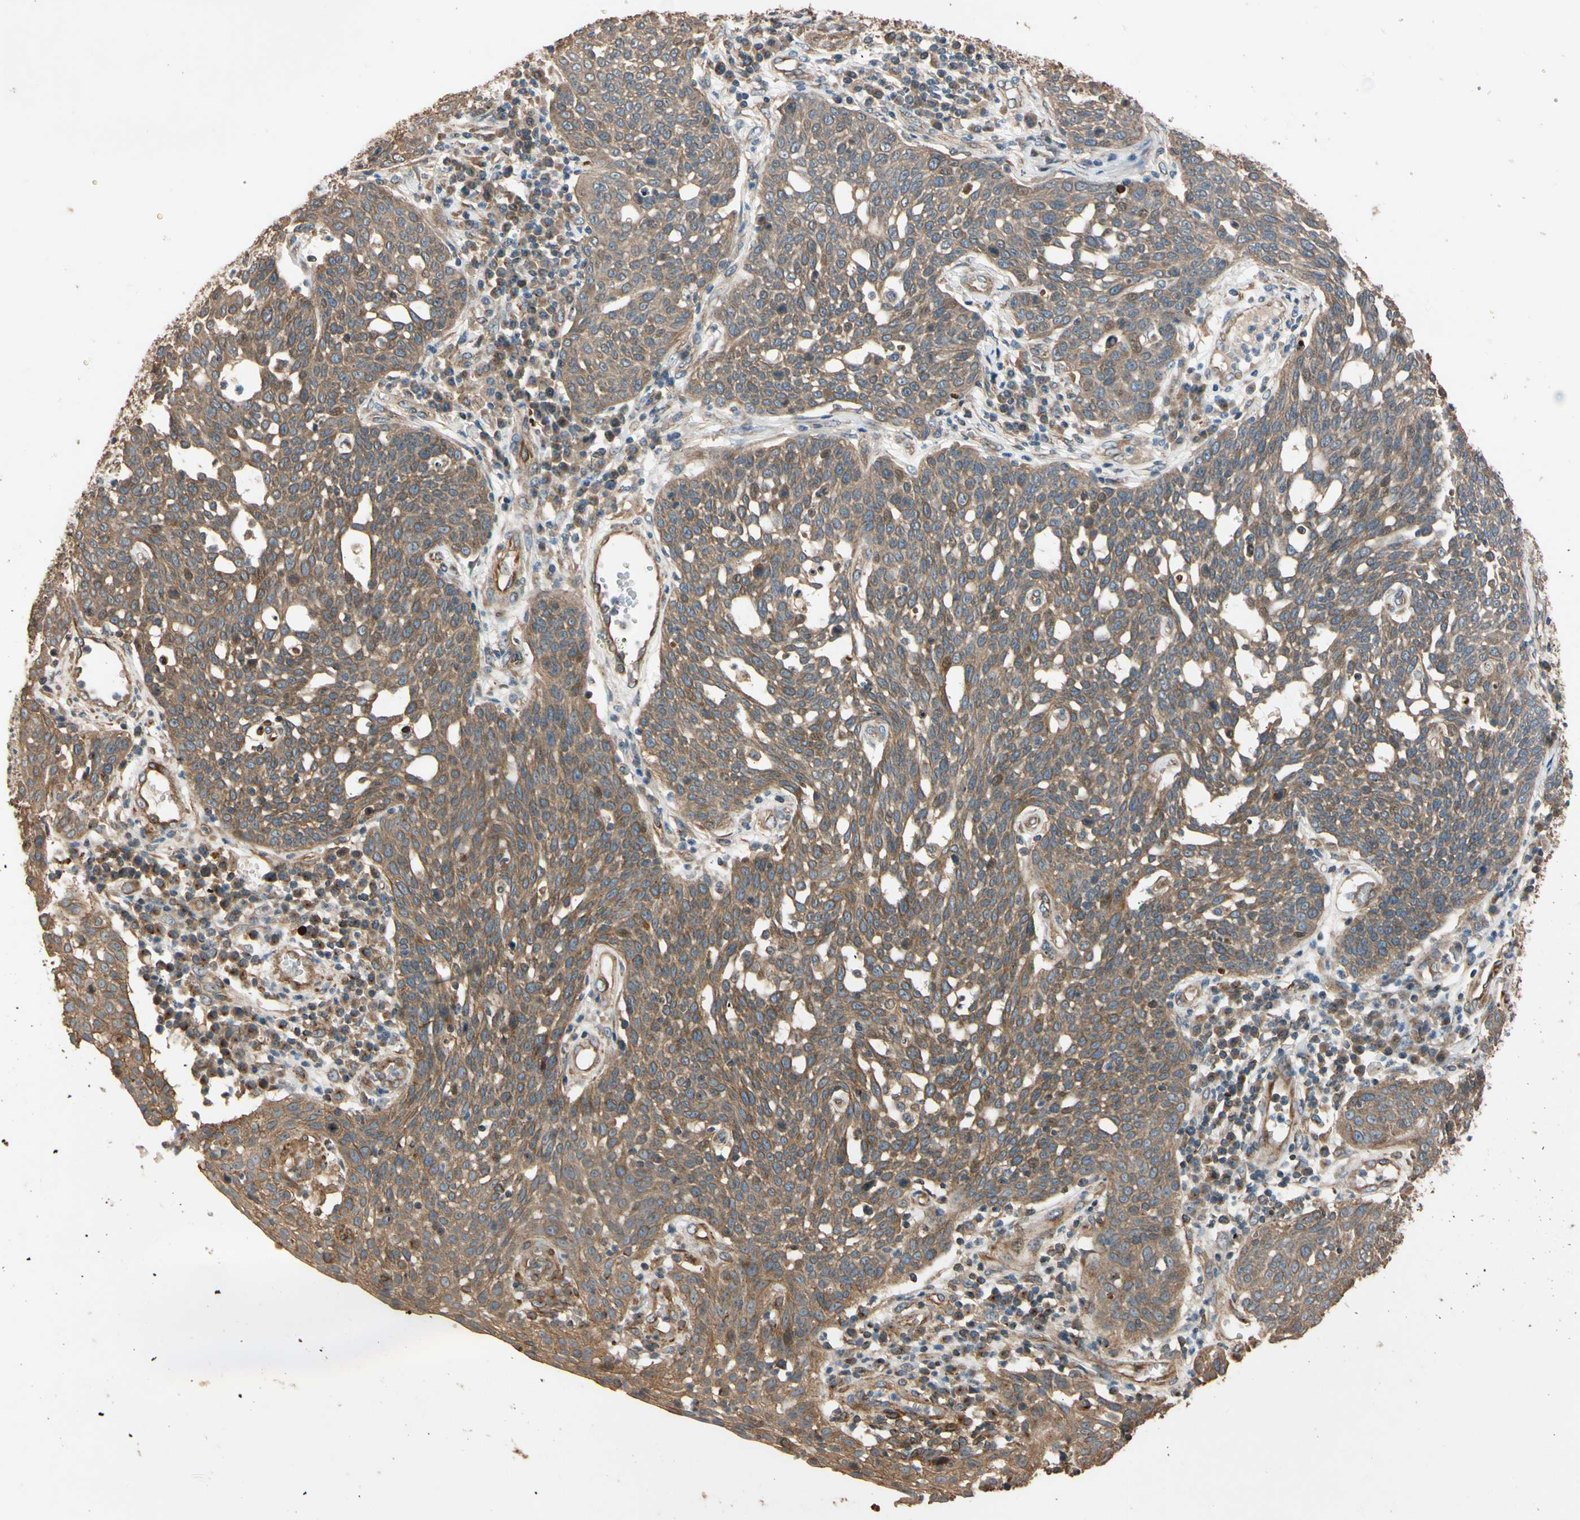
{"staining": {"intensity": "moderate", "quantity": ">75%", "location": "cytoplasmic/membranous"}, "tissue": "cervical cancer", "cell_type": "Tumor cells", "image_type": "cancer", "snomed": [{"axis": "morphology", "description": "Squamous cell carcinoma, NOS"}, {"axis": "topography", "description": "Cervix"}], "caption": "Human cervical cancer stained for a protein (brown) displays moderate cytoplasmic/membranous positive staining in approximately >75% of tumor cells.", "gene": "MGRN1", "patient": {"sex": "female", "age": 34}}